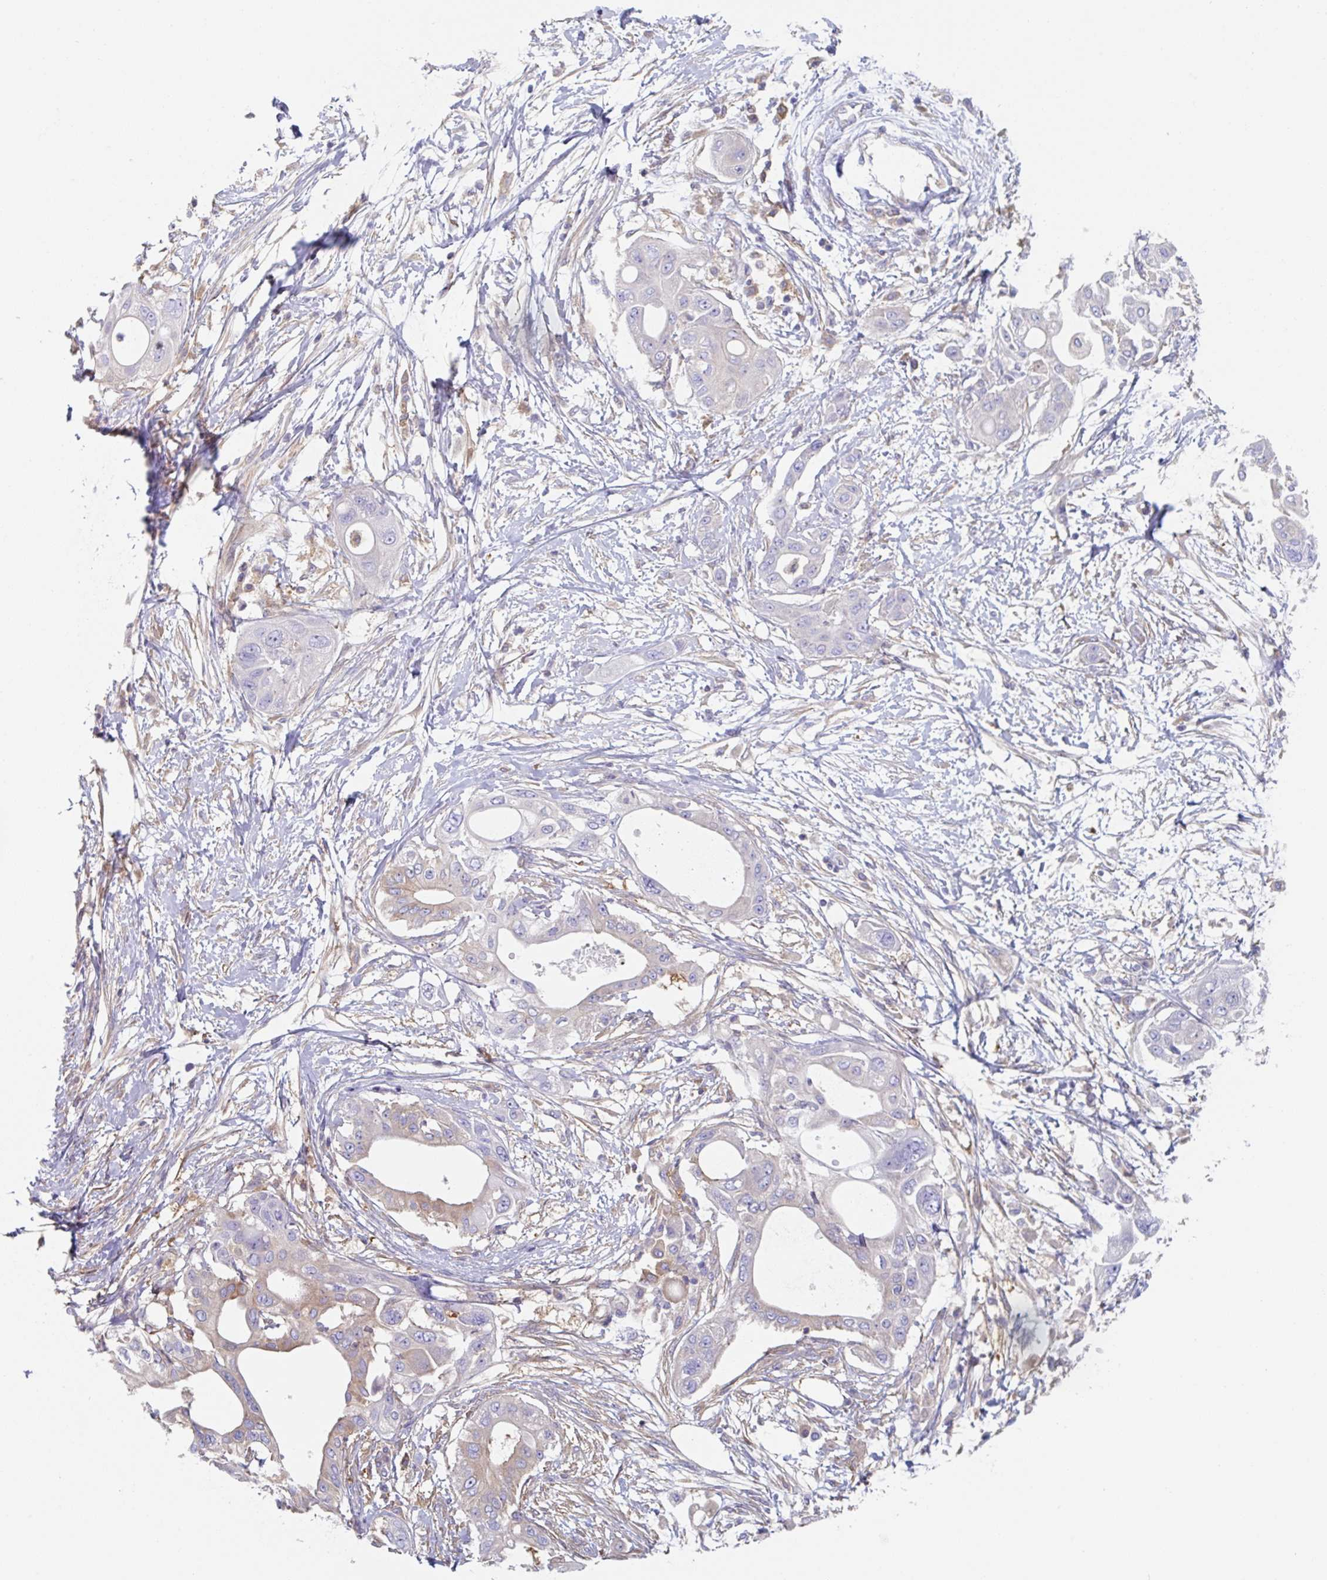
{"staining": {"intensity": "weak", "quantity": "<25%", "location": "cytoplasmic/membranous"}, "tissue": "pancreatic cancer", "cell_type": "Tumor cells", "image_type": "cancer", "snomed": [{"axis": "morphology", "description": "Adenocarcinoma, NOS"}, {"axis": "topography", "description": "Pancreas"}], "caption": "Immunohistochemistry (IHC) of human pancreatic adenocarcinoma reveals no expression in tumor cells.", "gene": "AMPD2", "patient": {"sex": "male", "age": 68}}